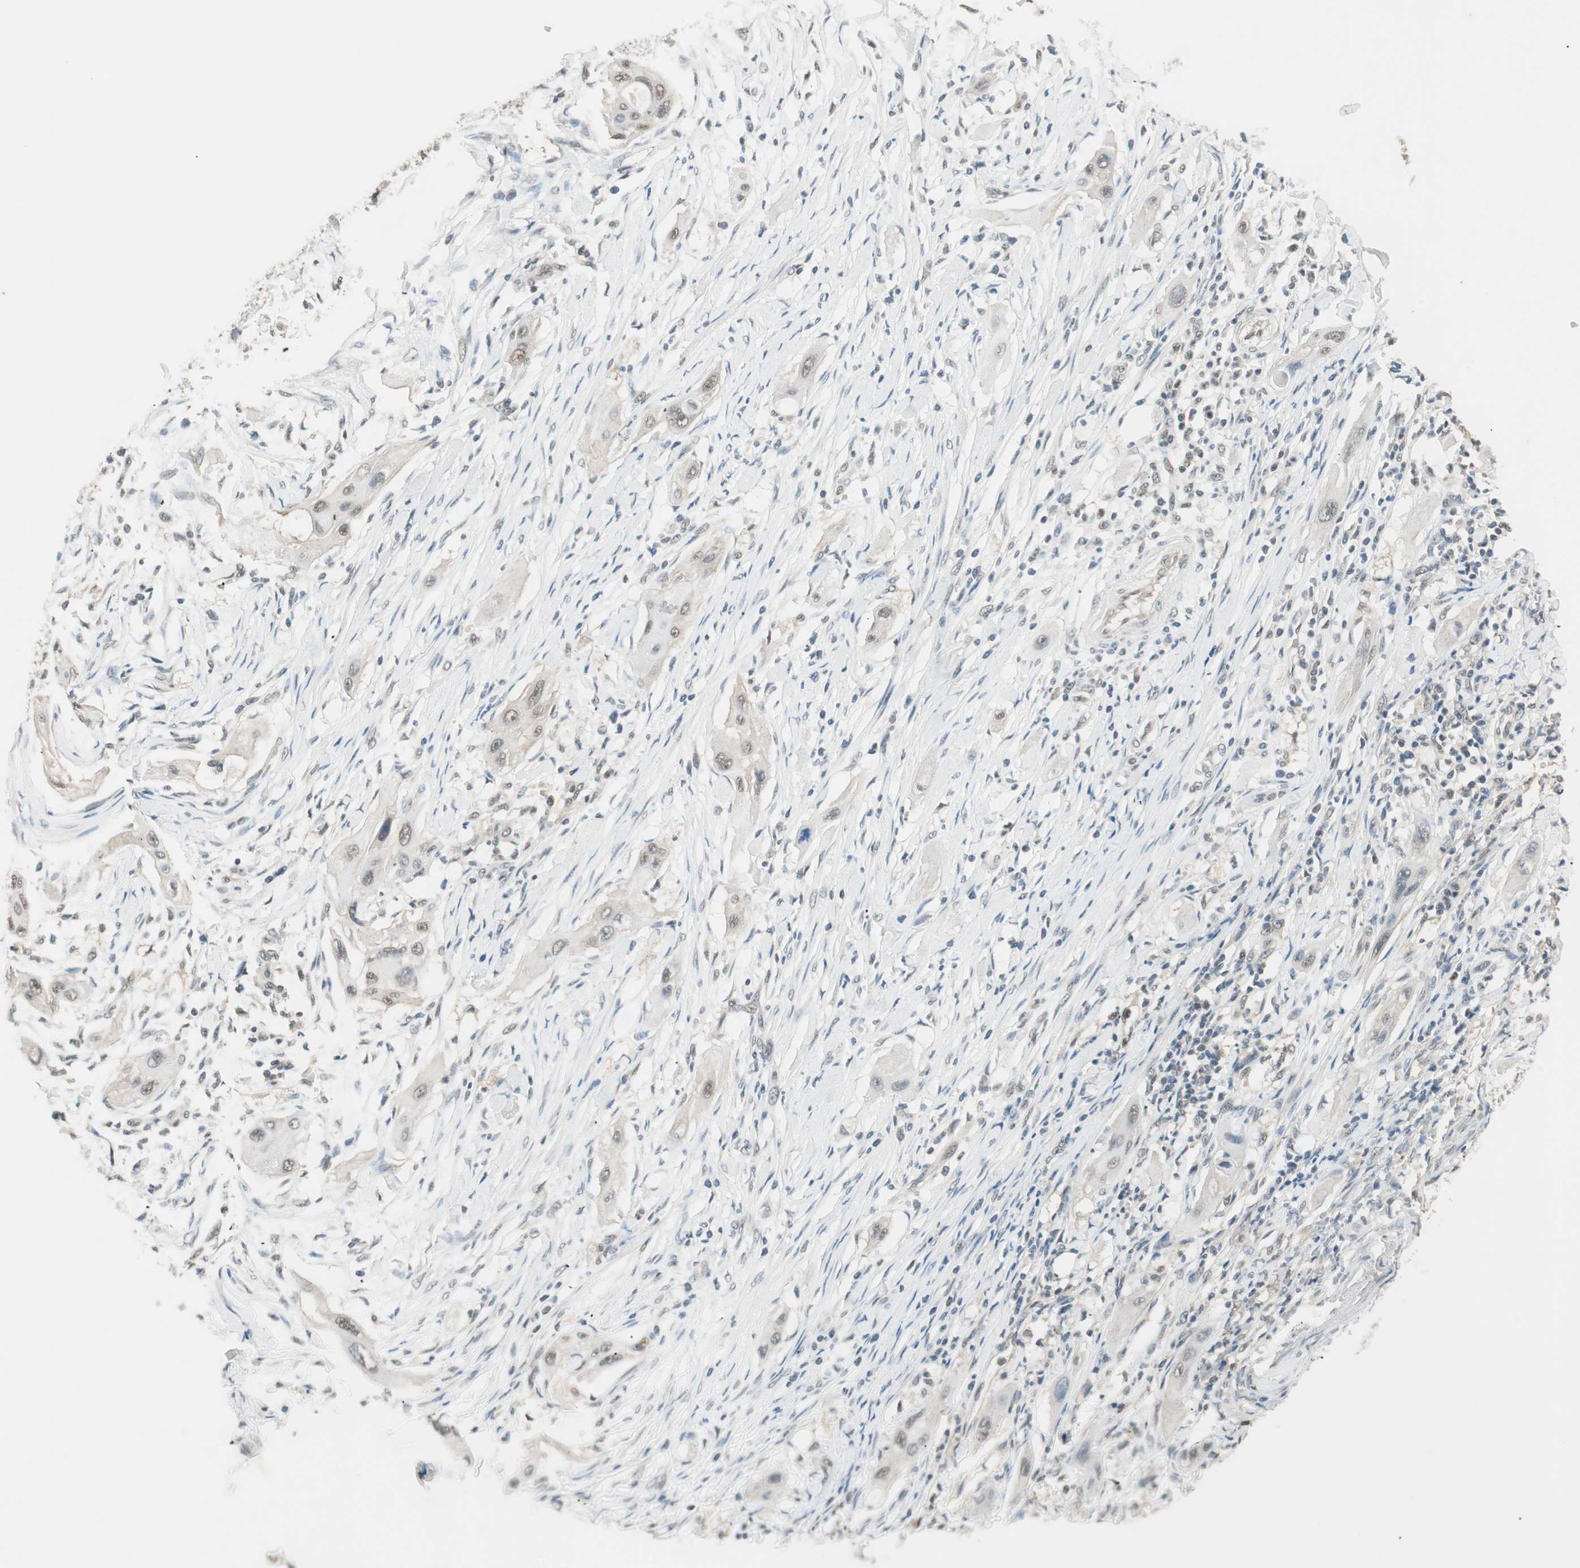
{"staining": {"intensity": "weak", "quantity": "<25%", "location": "nuclear"}, "tissue": "lung cancer", "cell_type": "Tumor cells", "image_type": "cancer", "snomed": [{"axis": "morphology", "description": "Squamous cell carcinoma, NOS"}, {"axis": "topography", "description": "Lung"}], "caption": "Immunohistochemistry of lung cancer (squamous cell carcinoma) displays no expression in tumor cells.", "gene": "USP5", "patient": {"sex": "female", "age": 47}}